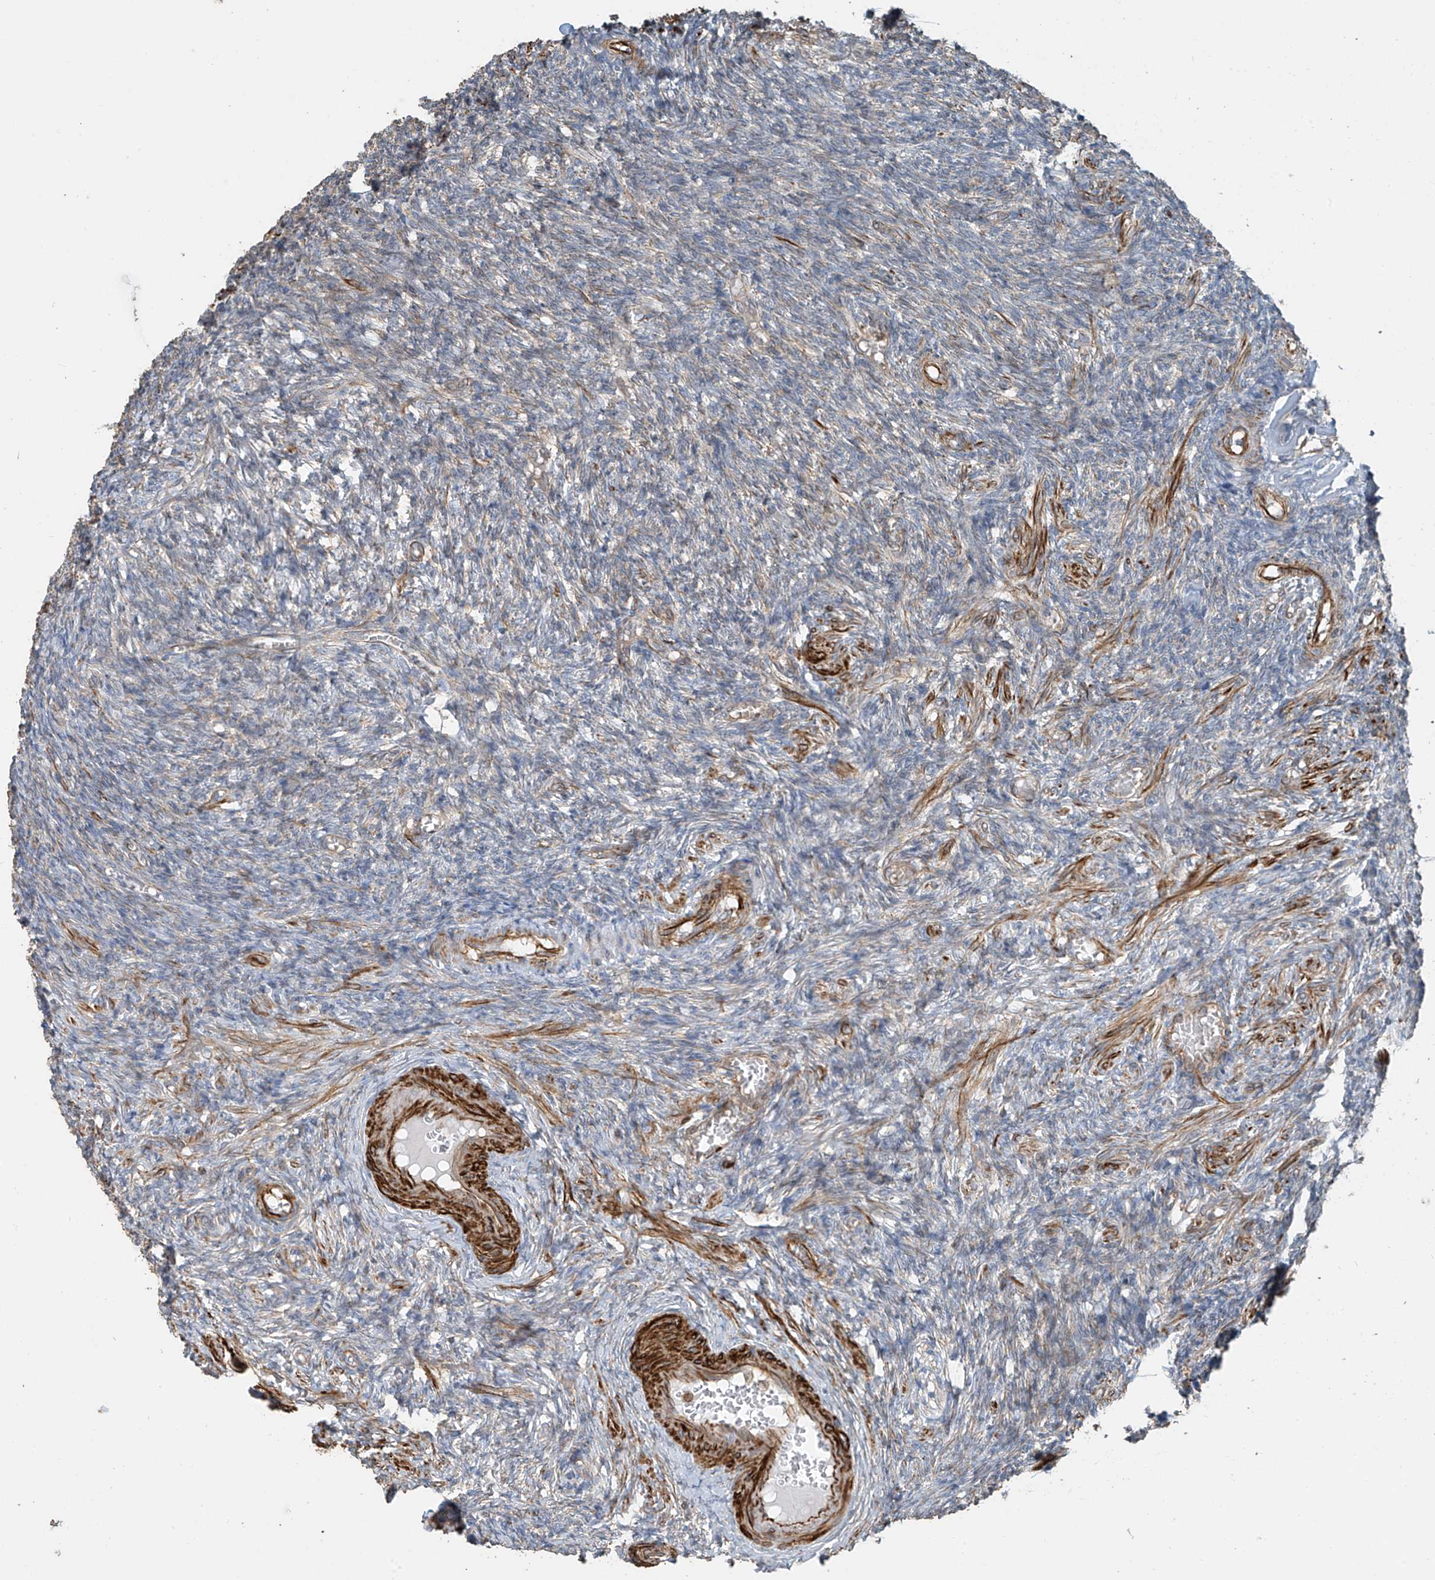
{"staining": {"intensity": "weak", "quantity": "<25%", "location": "cytoplasmic/membranous"}, "tissue": "ovary", "cell_type": "Ovarian stroma cells", "image_type": "normal", "snomed": [{"axis": "morphology", "description": "Normal tissue, NOS"}, {"axis": "topography", "description": "Ovary"}], "caption": "Protein analysis of benign ovary exhibits no significant positivity in ovarian stroma cells.", "gene": "SH3BGRL3", "patient": {"sex": "female", "age": 27}}